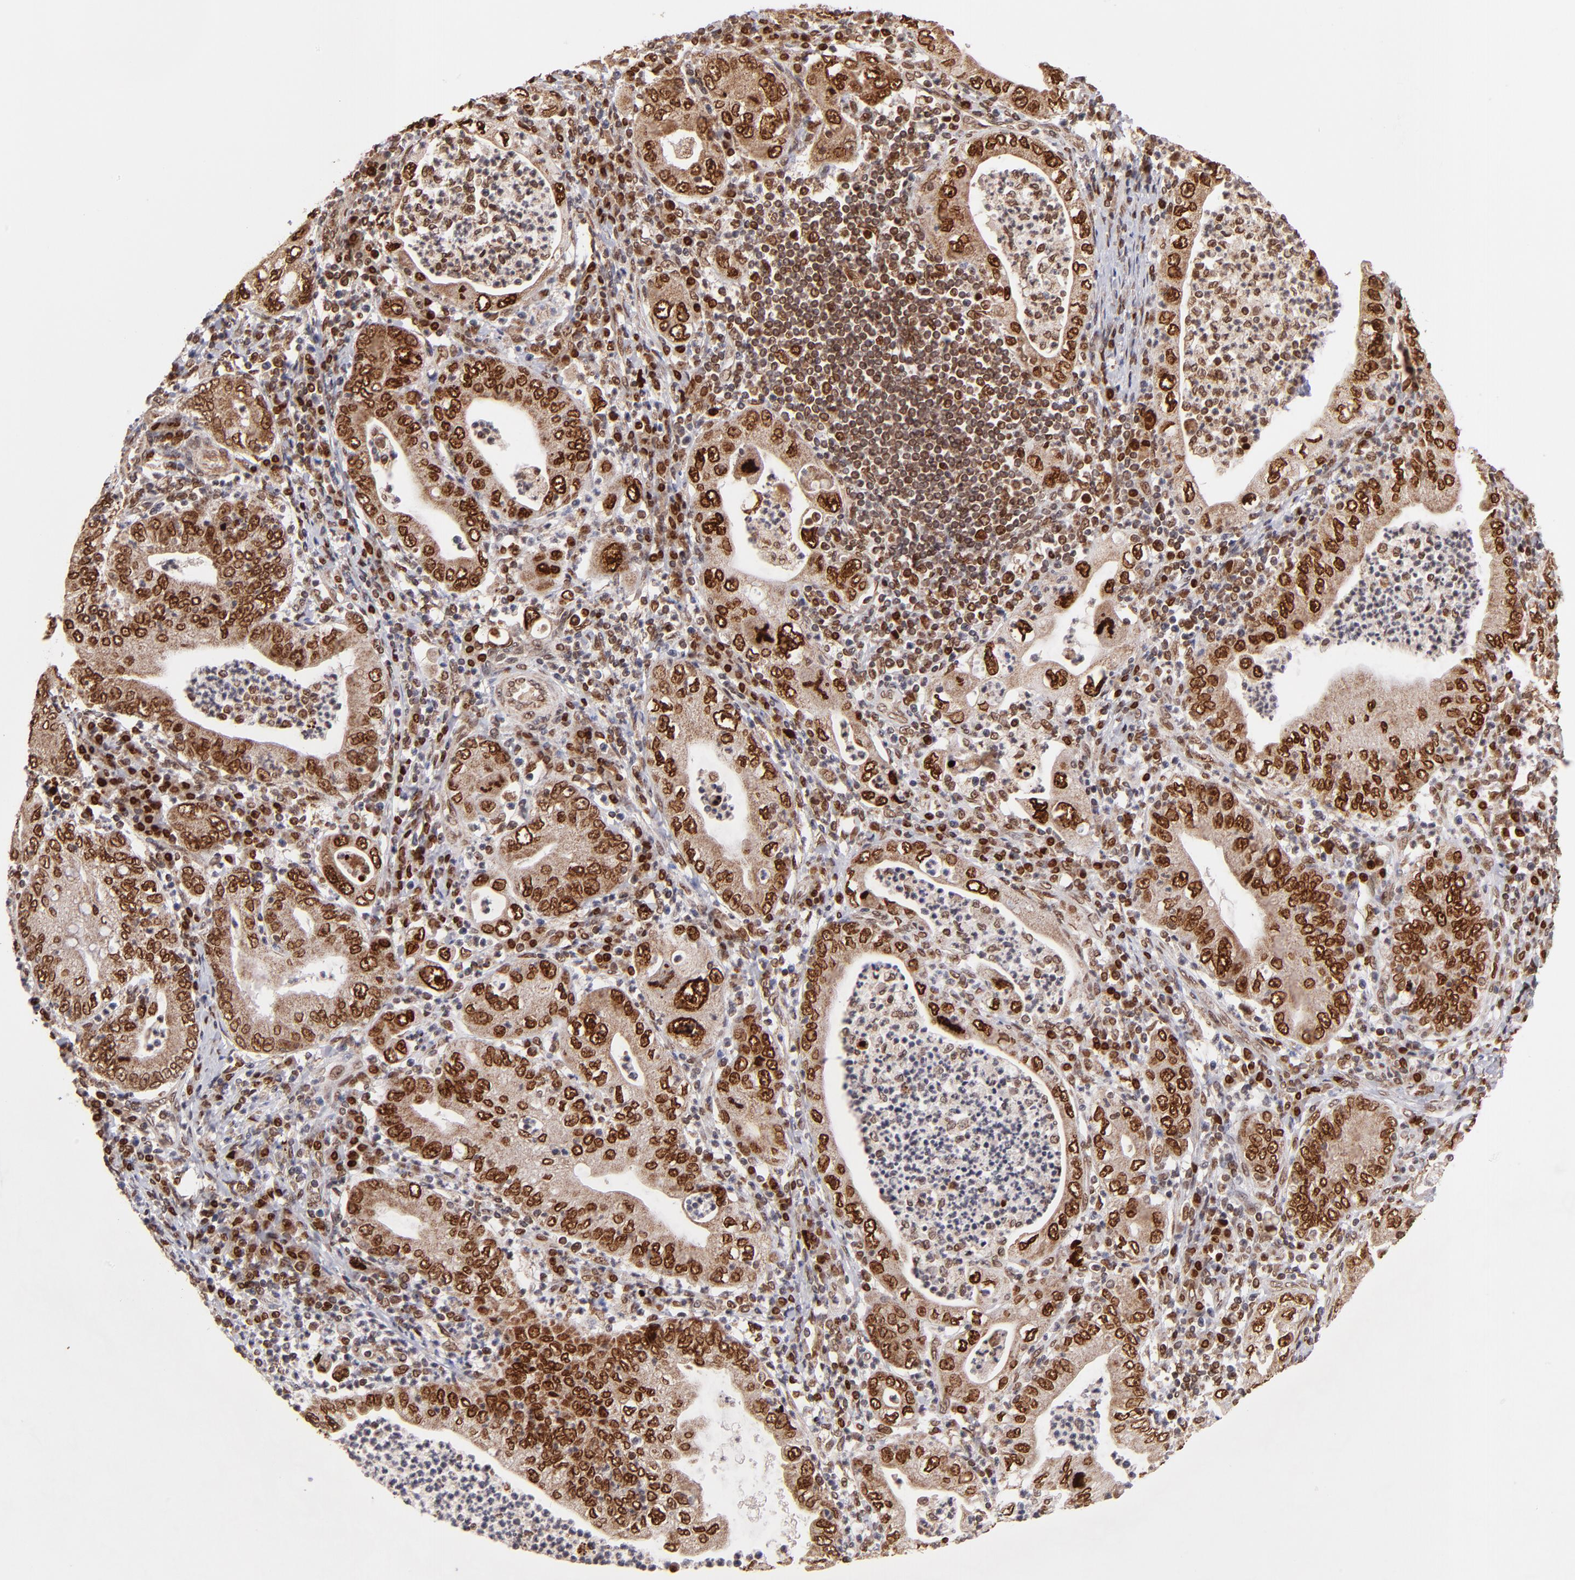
{"staining": {"intensity": "strong", "quantity": ">75%", "location": "cytoplasmic/membranous,nuclear"}, "tissue": "stomach cancer", "cell_type": "Tumor cells", "image_type": "cancer", "snomed": [{"axis": "morphology", "description": "Normal tissue, NOS"}, {"axis": "morphology", "description": "Adenocarcinoma, NOS"}, {"axis": "topography", "description": "Esophagus"}, {"axis": "topography", "description": "Stomach, upper"}, {"axis": "topography", "description": "Peripheral nerve tissue"}], "caption": "This photomicrograph displays IHC staining of human adenocarcinoma (stomach), with high strong cytoplasmic/membranous and nuclear staining in about >75% of tumor cells.", "gene": "TOP1MT", "patient": {"sex": "male", "age": 62}}